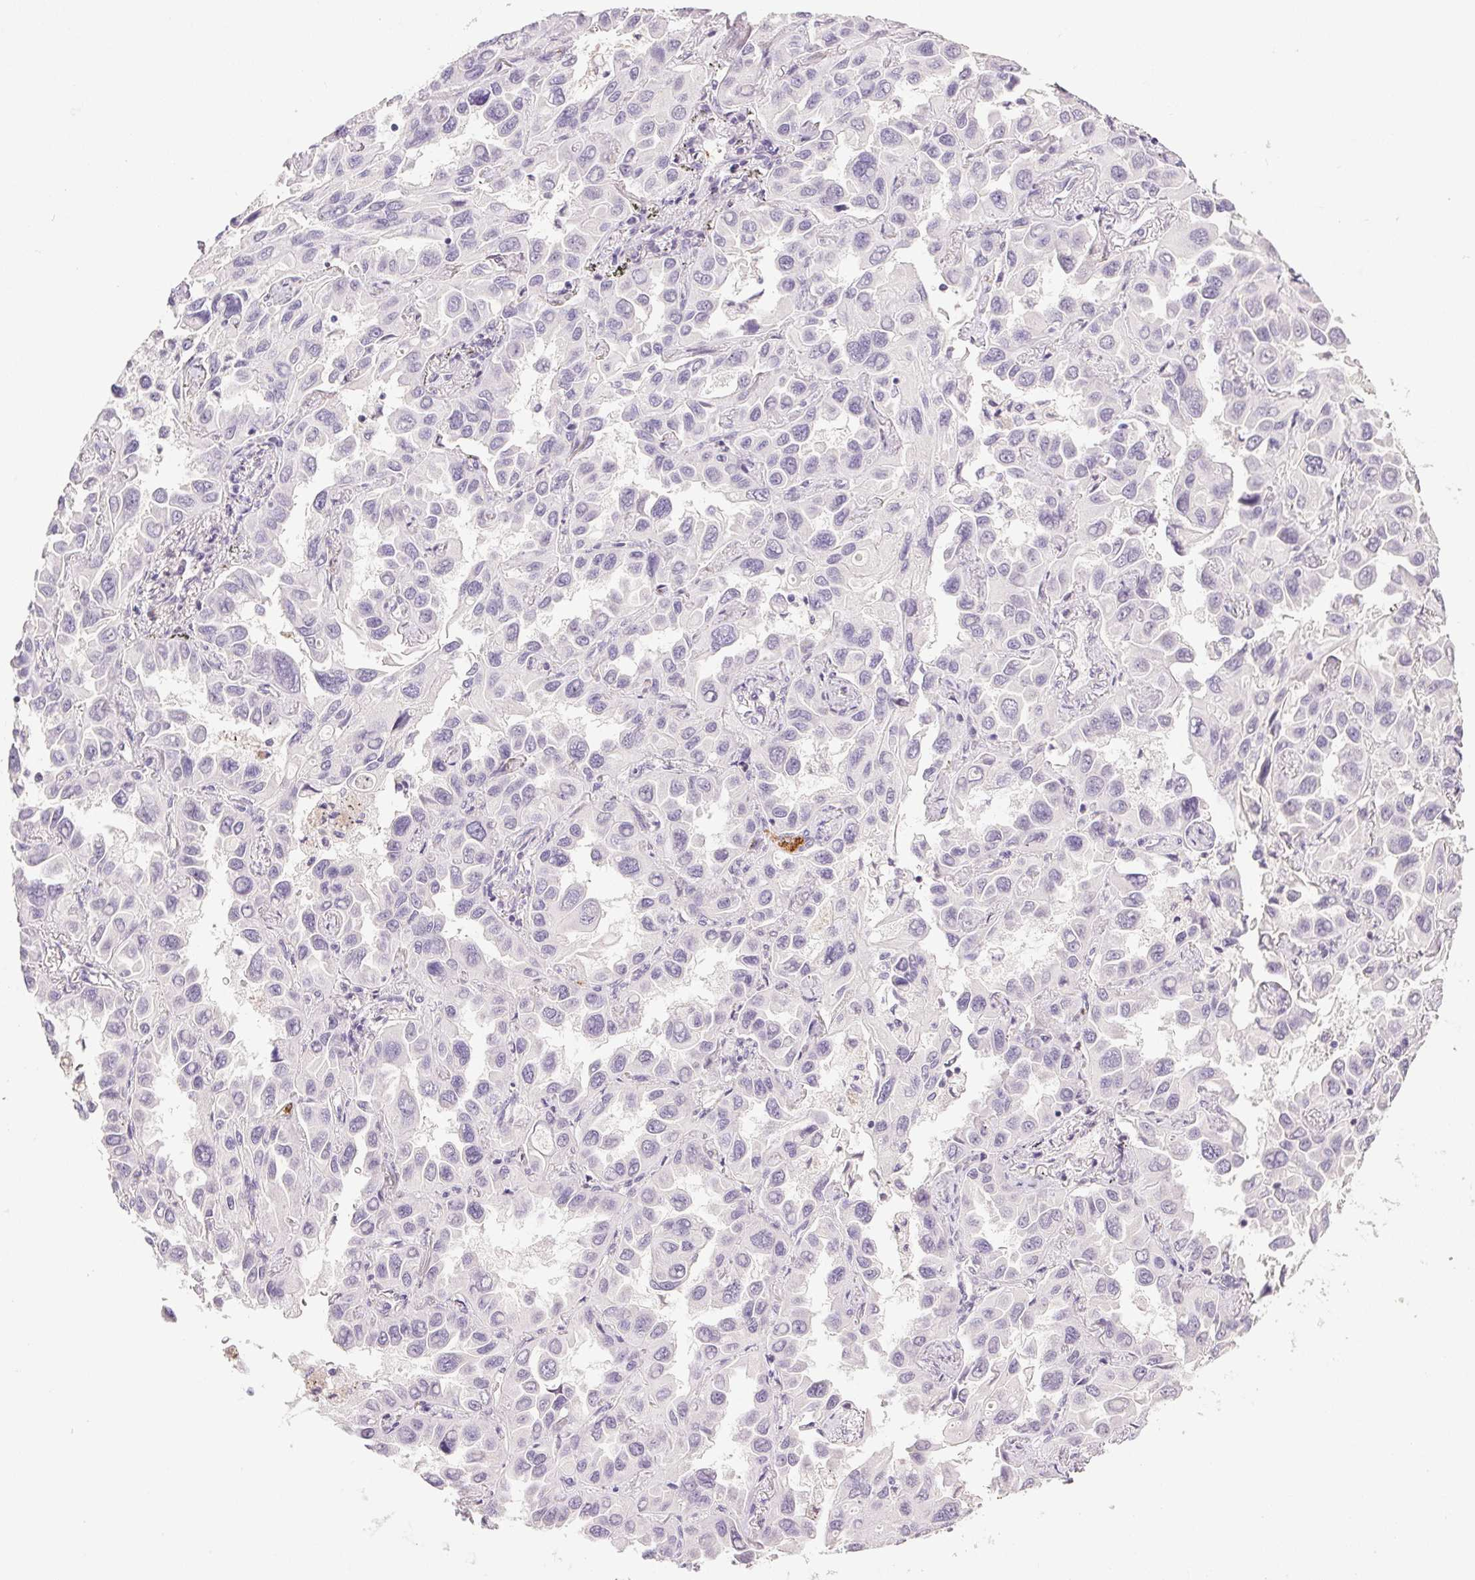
{"staining": {"intensity": "negative", "quantity": "none", "location": "none"}, "tissue": "lung cancer", "cell_type": "Tumor cells", "image_type": "cancer", "snomed": [{"axis": "morphology", "description": "Adenocarcinoma, NOS"}, {"axis": "topography", "description": "Lung"}], "caption": "High power microscopy micrograph of an immunohistochemistry (IHC) histopathology image of lung cancer, revealing no significant positivity in tumor cells.", "gene": "PRL", "patient": {"sex": "male", "age": 64}}